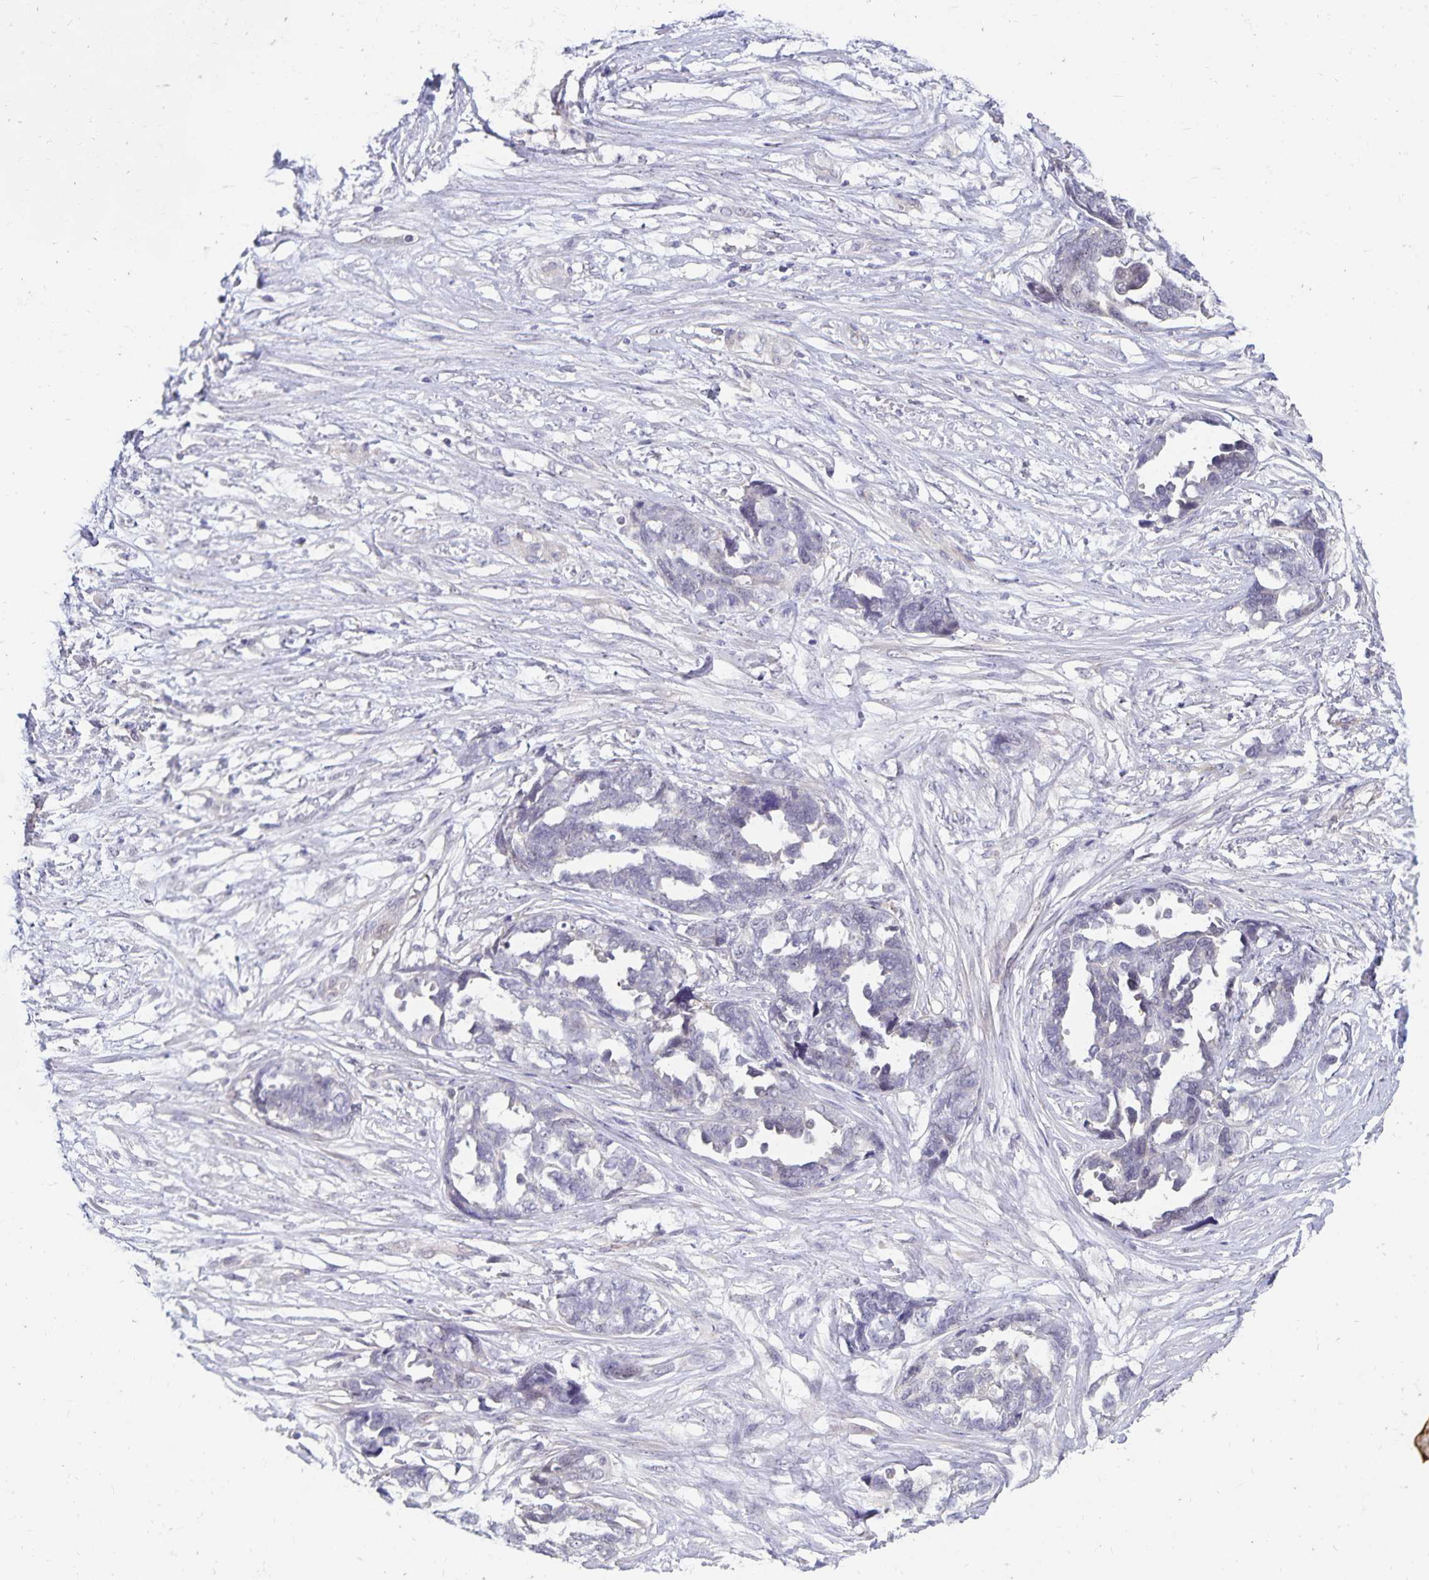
{"staining": {"intensity": "negative", "quantity": "none", "location": "none"}, "tissue": "ovarian cancer", "cell_type": "Tumor cells", "image_type": "cancer", "snomed": [{"axis": "morphology", "description": "Cystadenocarcinoma, serous, NOS"}, {"axis": "topography", "description": "Ovary"}], "caption": "This is an IHC photomicrograph of ovarian cancer. There is no positivity in tumor cells.", "gene": "CDKN2B", "patient": {"sex": "female", "age": 69}}